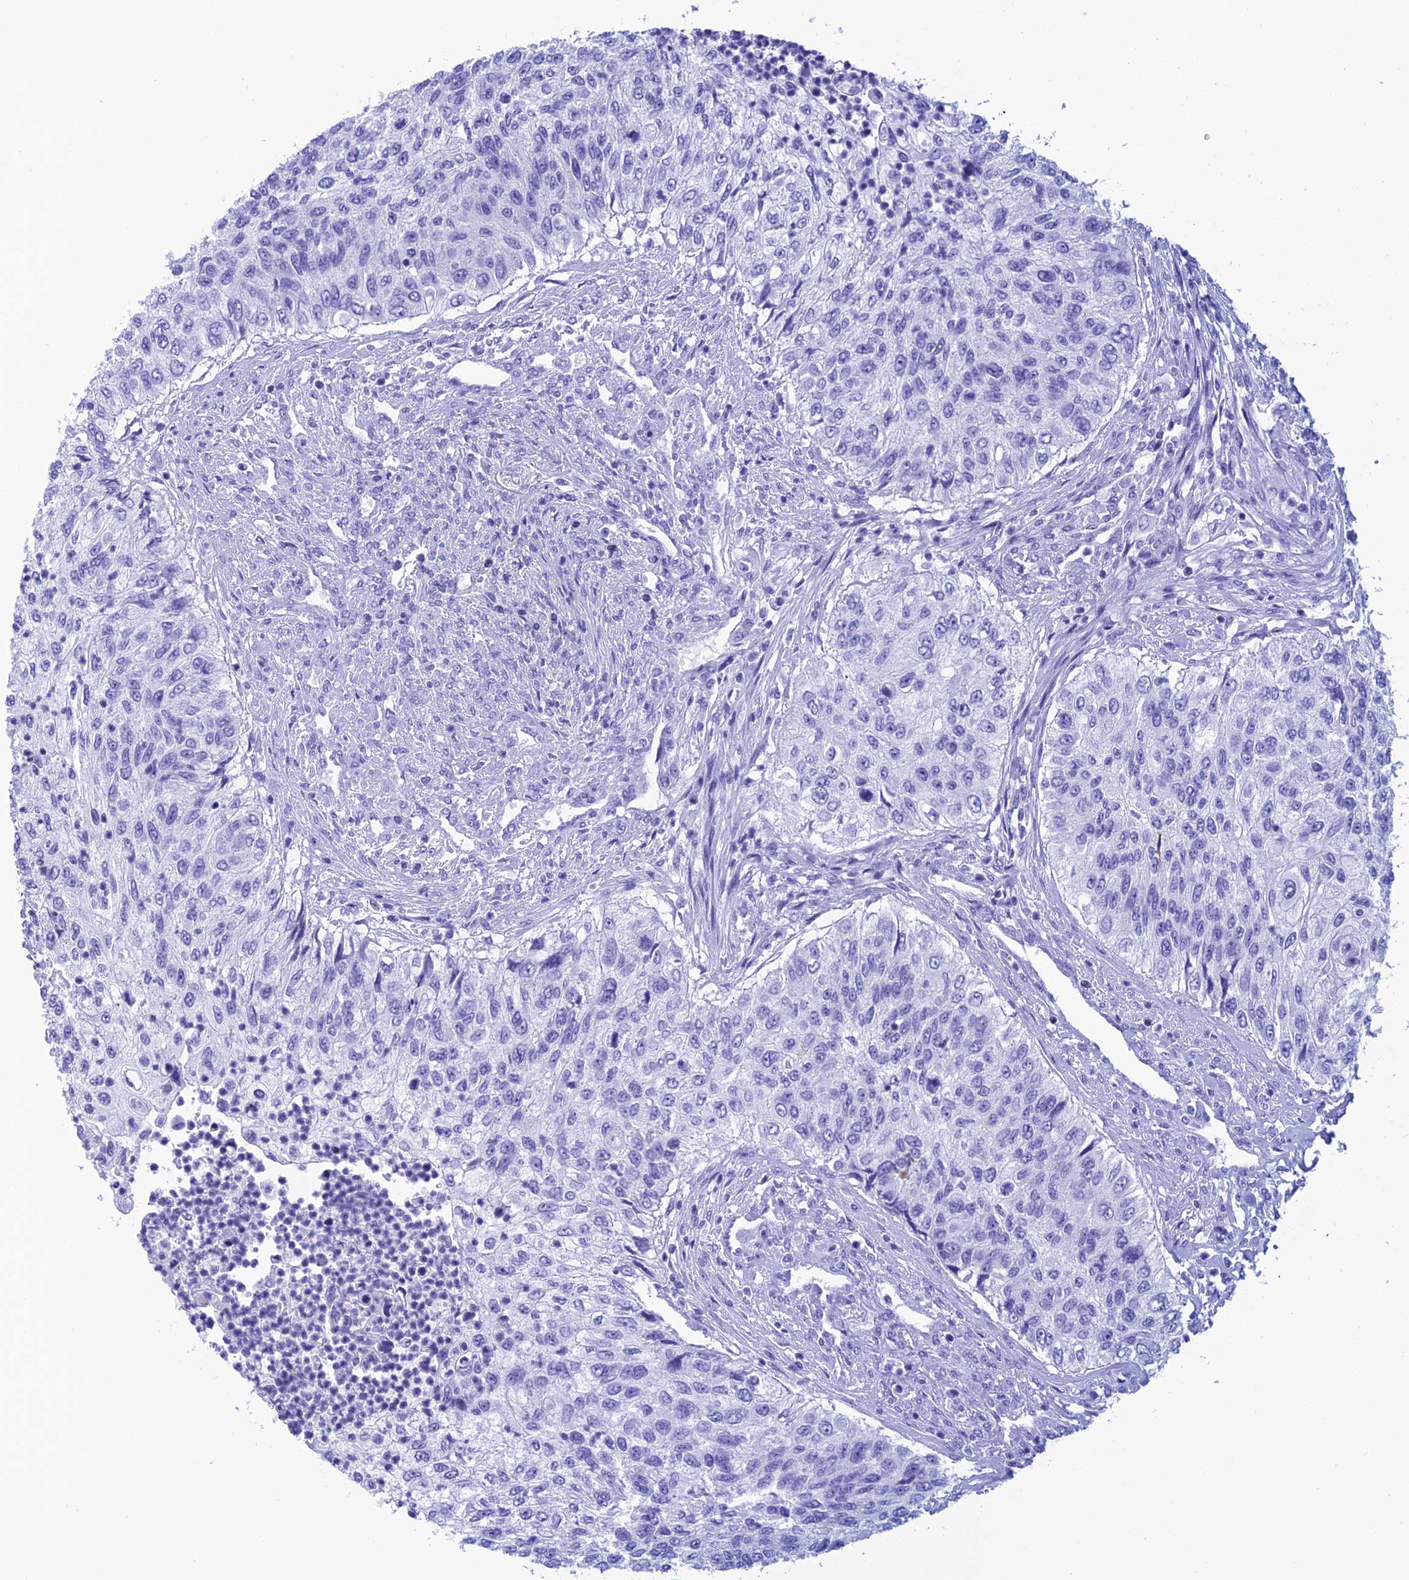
{"staining": {"intensity": "negative", "quantity": "none", "location": "none"}, "tissue": "urothelial cancer", "cell_type": "Tumor cells", "image_type": "cancer", "snomed": [{"axis": "morphology", "description": "Urothelial carcinoma, High grade"}, {"axis": "topography", "description": "Urinary bladder"}], "caption": "Human urothelial cancer stained for a protein using IHC displays no positivity in tumor cells.", "gene": "NXPE4", "patient": {"sex": "female", "age": 60}}